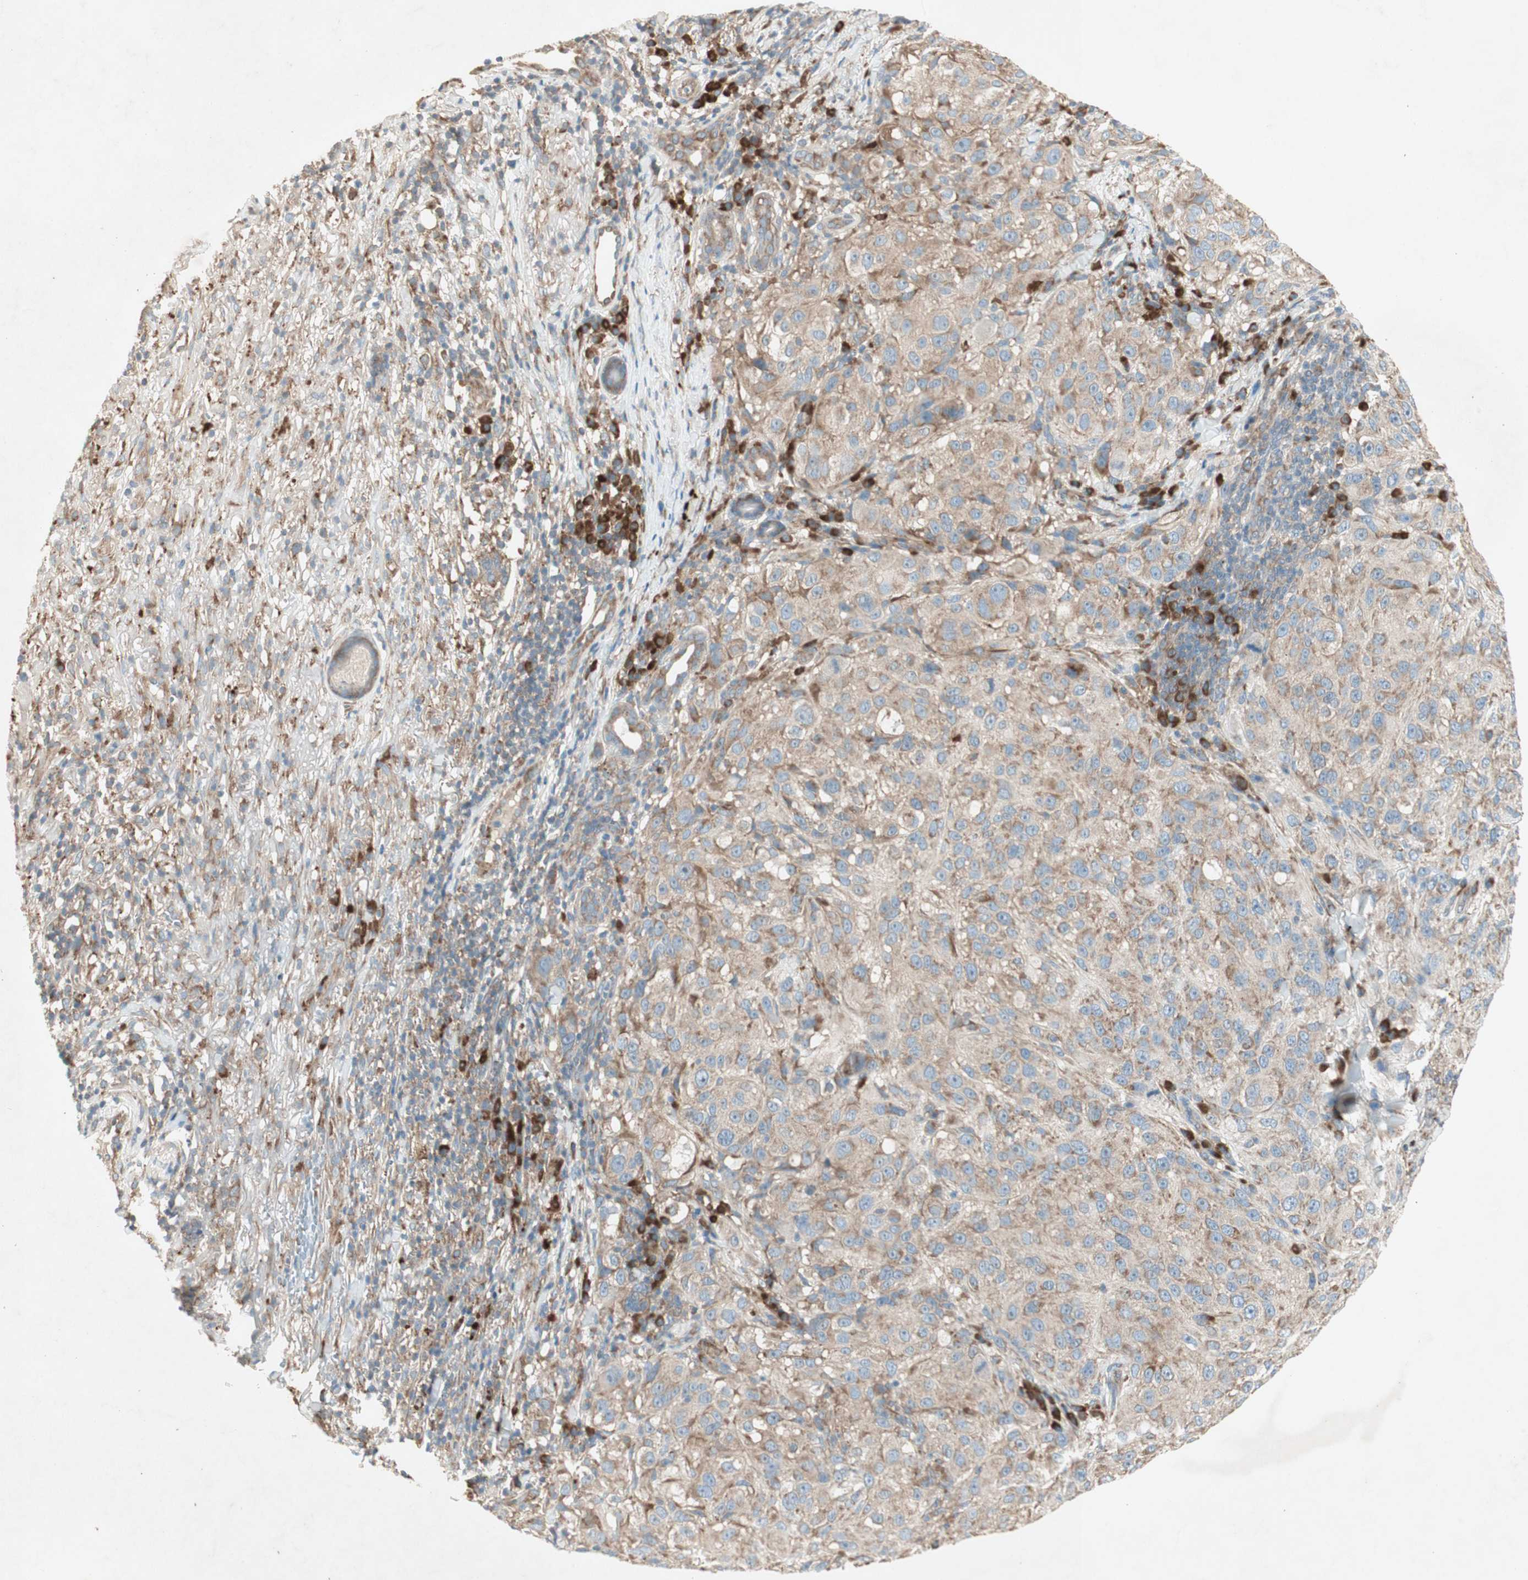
{"staining": {"intensity": "moderate", "quantity": ">75%", "location": "cytoplasmic/membranous"}, "tissue": "melanoma", "cell_type": "Tumor cells", "image_type": "cancer", "snomed": [{"axis": "morphology", "description": "Necrosis, NOS"}, {"axis": "morphology", "description": "Malignant melanoma, NOS"}, {"axis": "topography", "description": "Skin"}], "caption": "The micrograph shows a brown stain indicating the presence of a protein in the cytoplasmic/membranous of tumor cells in malignant melanoma.", "gene": "RPL23", "patient": {"sex": "female", "age": 87}}